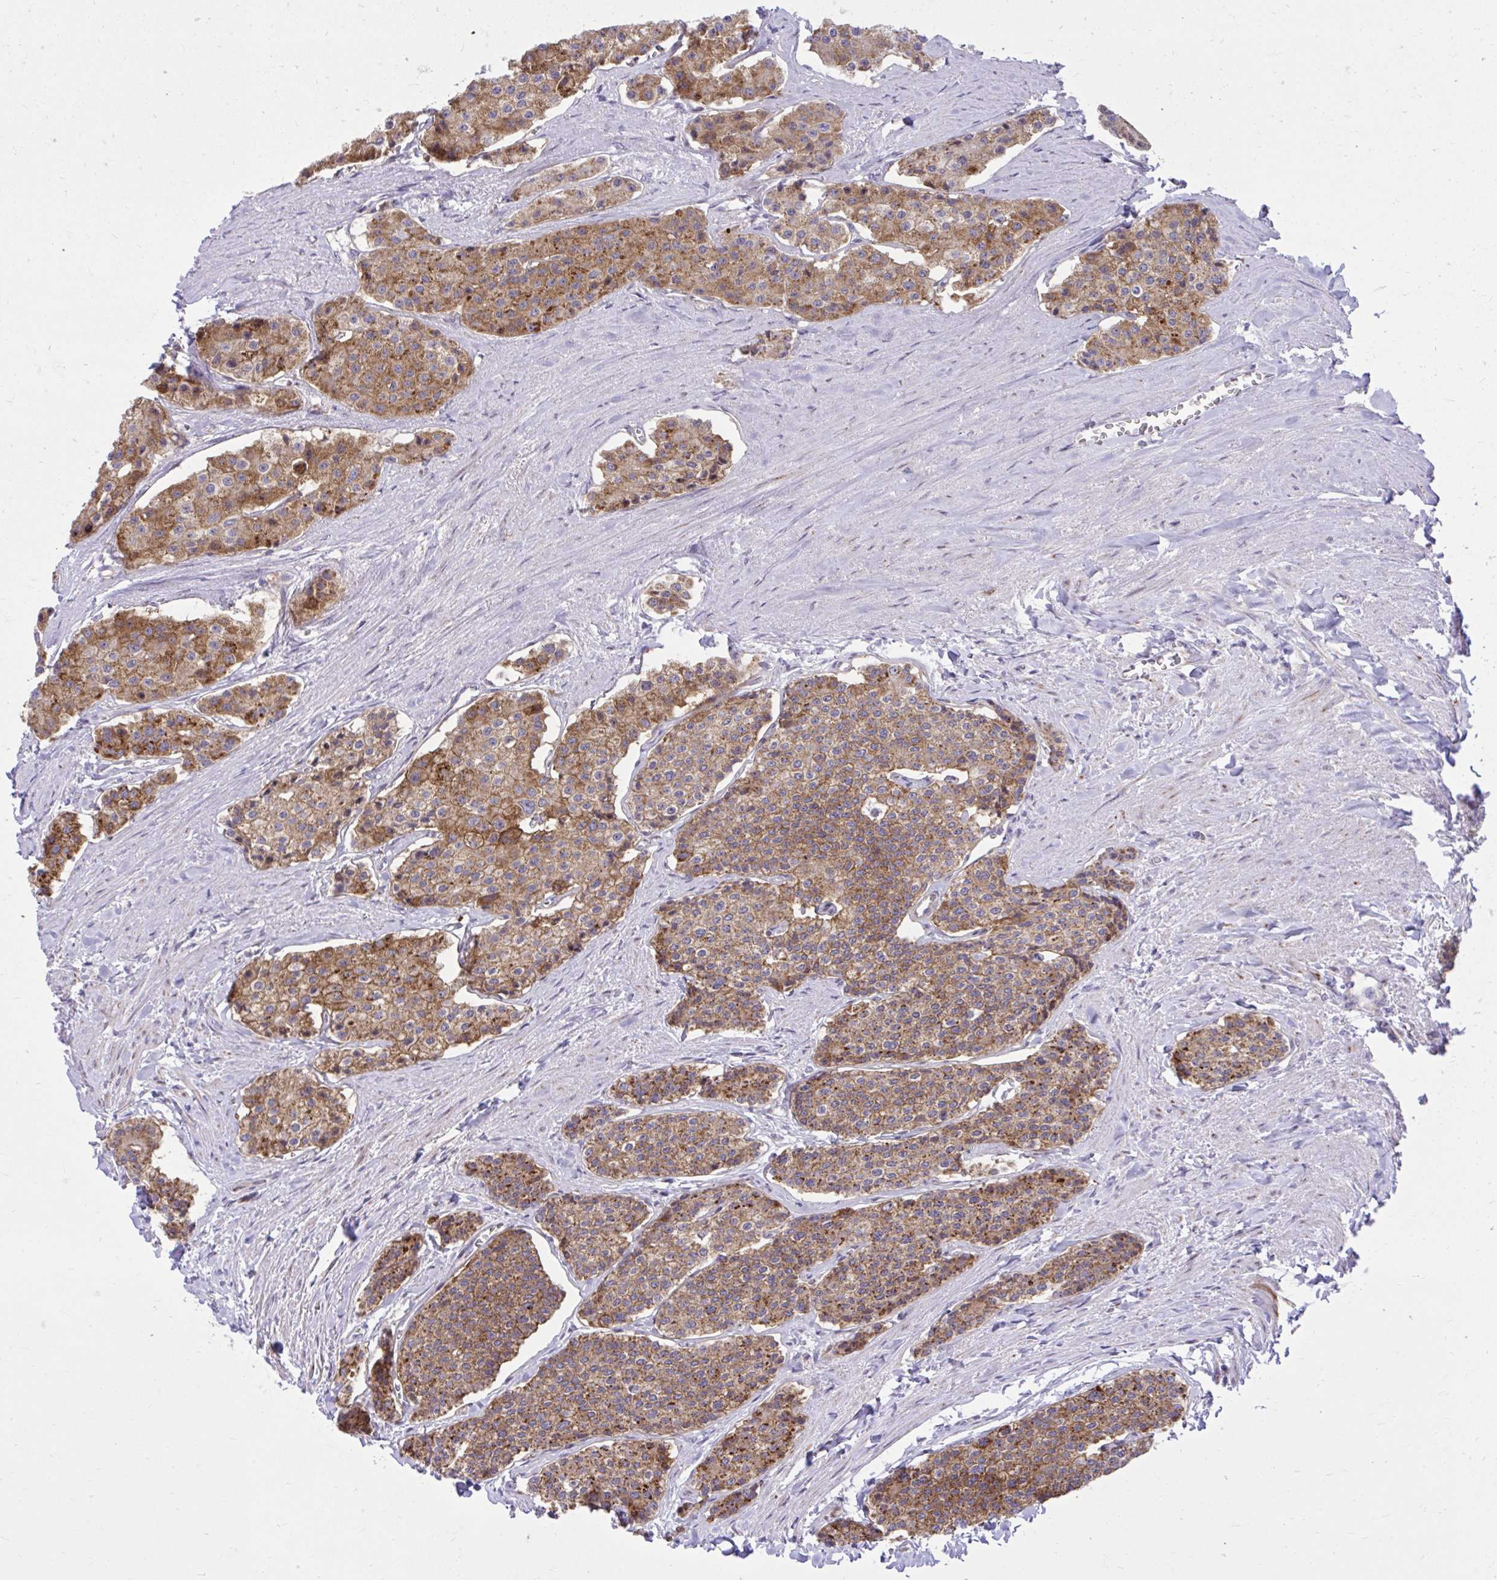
{"staining": {"intensity": "moderate", "quantity": ">75%", "location": "cytoplasmic/membranous"}, "tissue": "carcinoid", "cell_type": "Tumor cells", "image_type": "cancer", "snomed": [{"axis": "morphology", "description": "Carcinoid, malignant, NOS"}, {"axis": "topography", "description": "Small intestine"}], "caption": "Protein analysis of carcinoid tissue displays moderate cytoplasmic/membranous staining in approximately >75% of tumor cells.", "gene": "GPRIN3", "patient": {"sex": "female", "age": 65}}